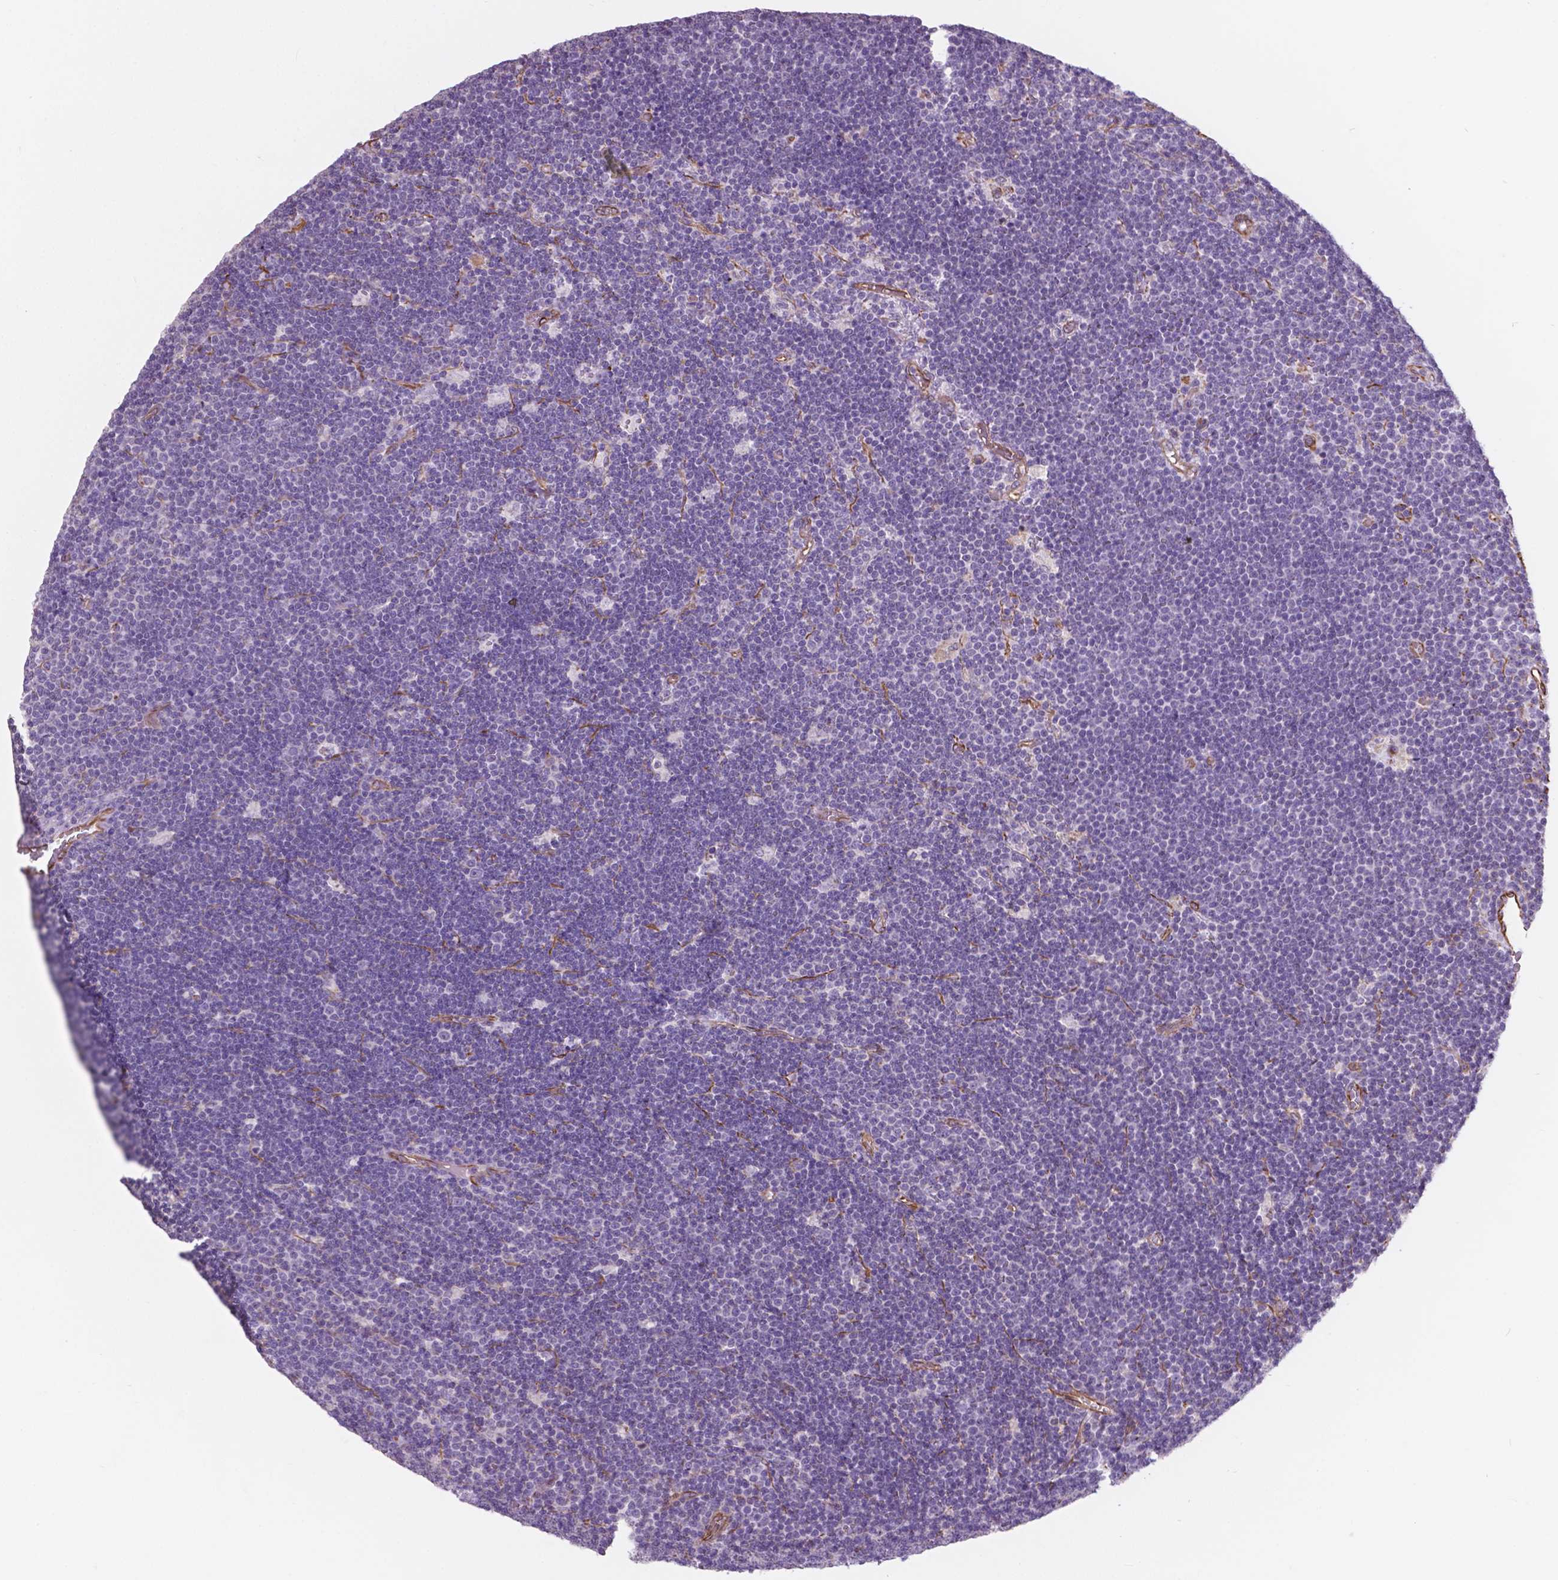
{"staining": {"intensity": "negative", "quantity": "none", "location": "none"}, "tissue": "lymphoma", "cell_type": "Tumor cells", "image_type": "cancer", "snomed": [{"axis": "morphology", "description": "Malignant lymphoma, non-Hodgkin's type, Low grade"}, {"axis": "topography", "description": "Brain"}], "caption": "This is an immunohistochemistry (IHC) photomicrograph of human lymphoma. There is no positivity in tumor cells.", "gene": "AMOT", "patient": {"sex": "female", "age": 66}}